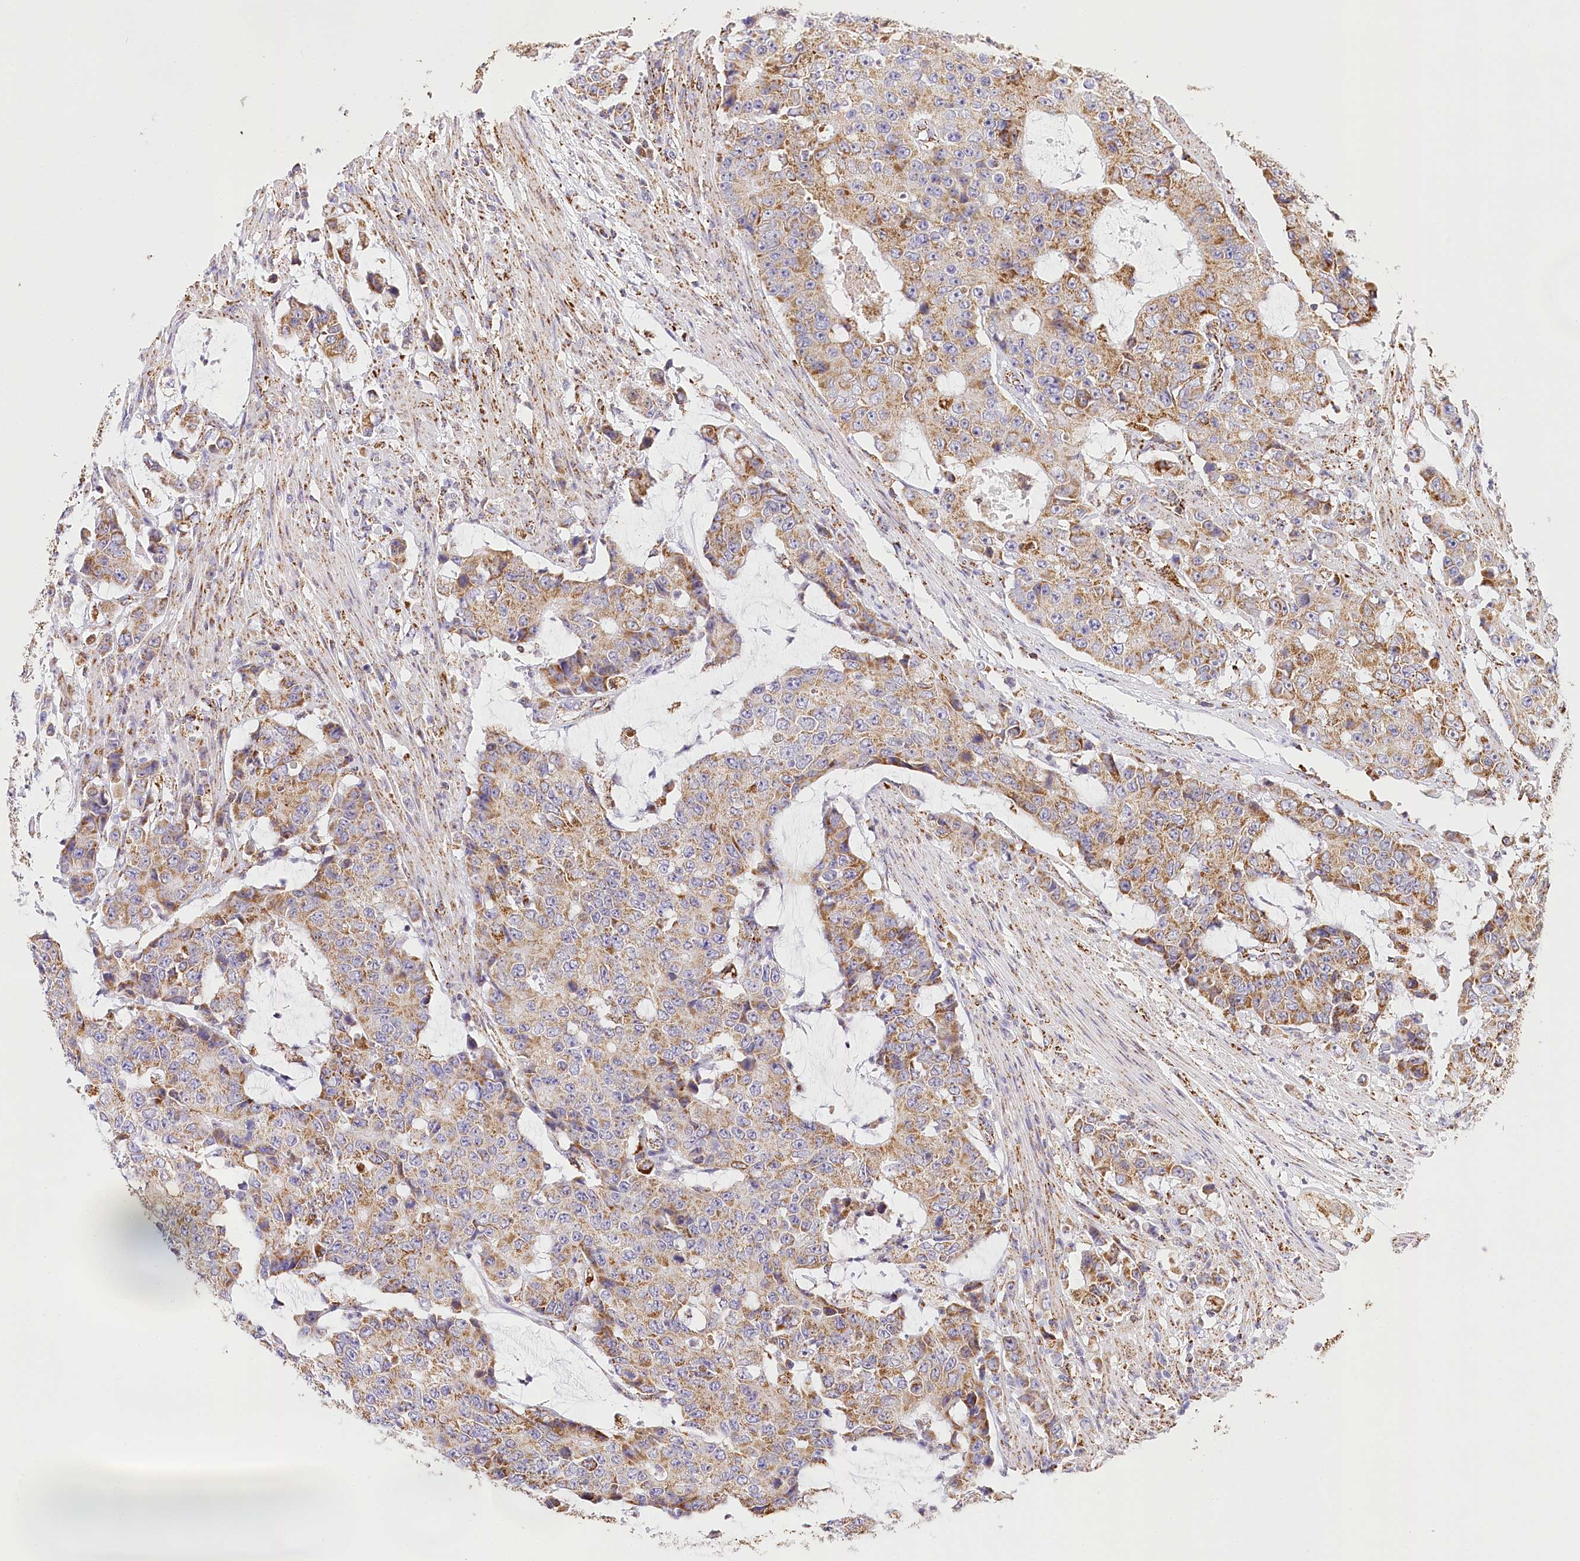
{"staining": {"intensity": "moderate", "quantity": ">75%", "location": "cytoplasmic/membranous"}, "tissue": "colorectal cancer", "cell_type": "Tumor cells", "image_type": "cancer", "snomed": [{"axis": "morphology", "description": "Adenocarcinoma, NOS"}, {"axis": "topography", "description": "Colon"}], "caption": "Approximately >75% of tumor cells in human adenocarcinoma (colorectal) reveal moderate cytoplasmic/membranous protein expression as visualized by brown immunohistochemical staining.", "gene": "LSS", "patient": {"sex": "female", "age": 86}}